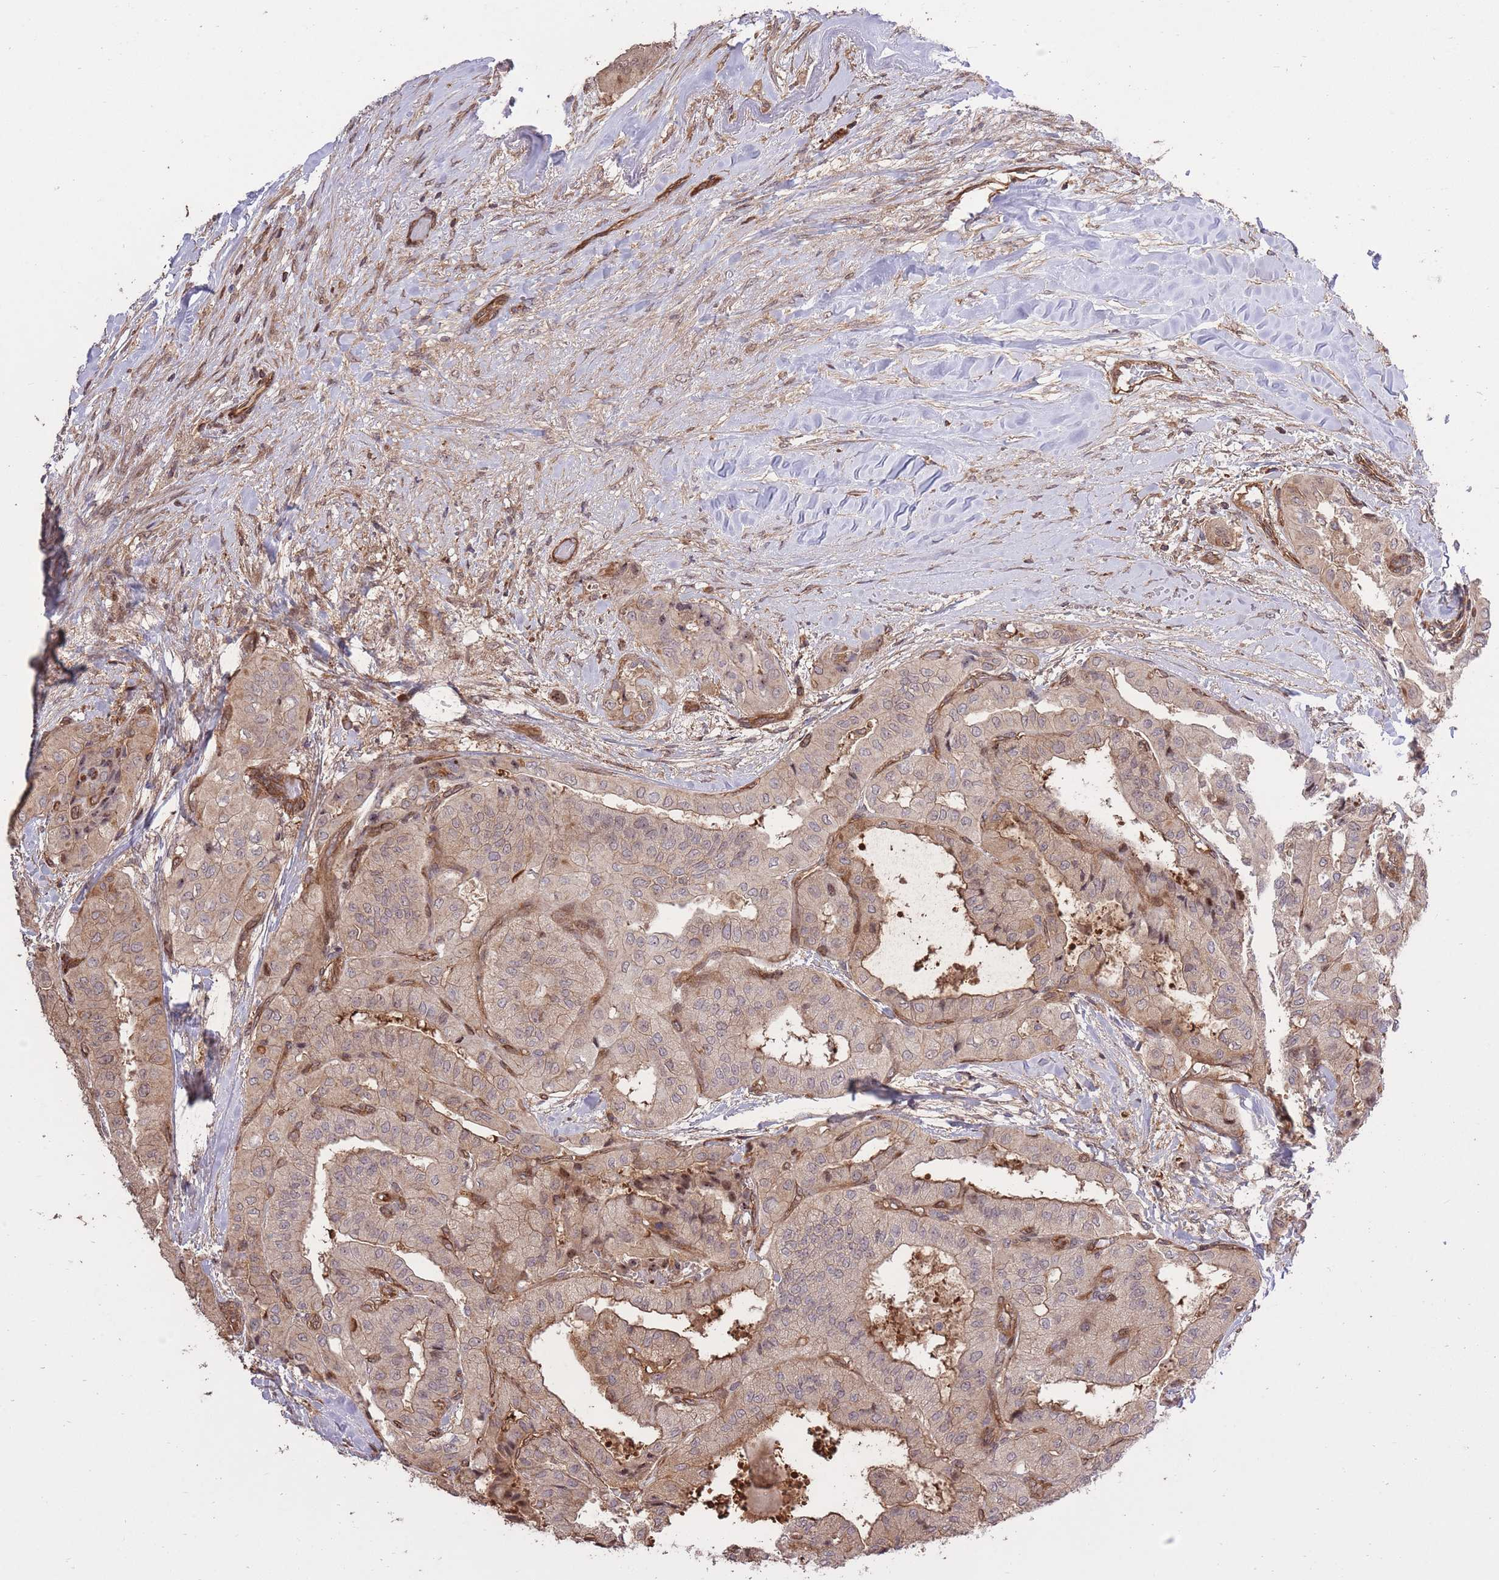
{"staining": {"intensity": "weak", "quantity": ">75%", "location": "cytoplasmic/membranous,nuclear"}, "tissue": "thyroid cancer", "cell_type": "Tumor cells", "image_type": "cancer", "snomed": [{"axis": "morphology", "description": "Papillary adenocarcinoma, NOS"}, {"axis": "topography", "description": "Thyroid gland"}], "caption": "A micrograph showing weak cytoplasmic/membranous and nuclear staining in approximately >75% of tumor cells in thyroid cancer, as visualized by brown immunohistochemical staining.", "gene": "PLD1", "patient": {"sex": "female", "age": 59}}